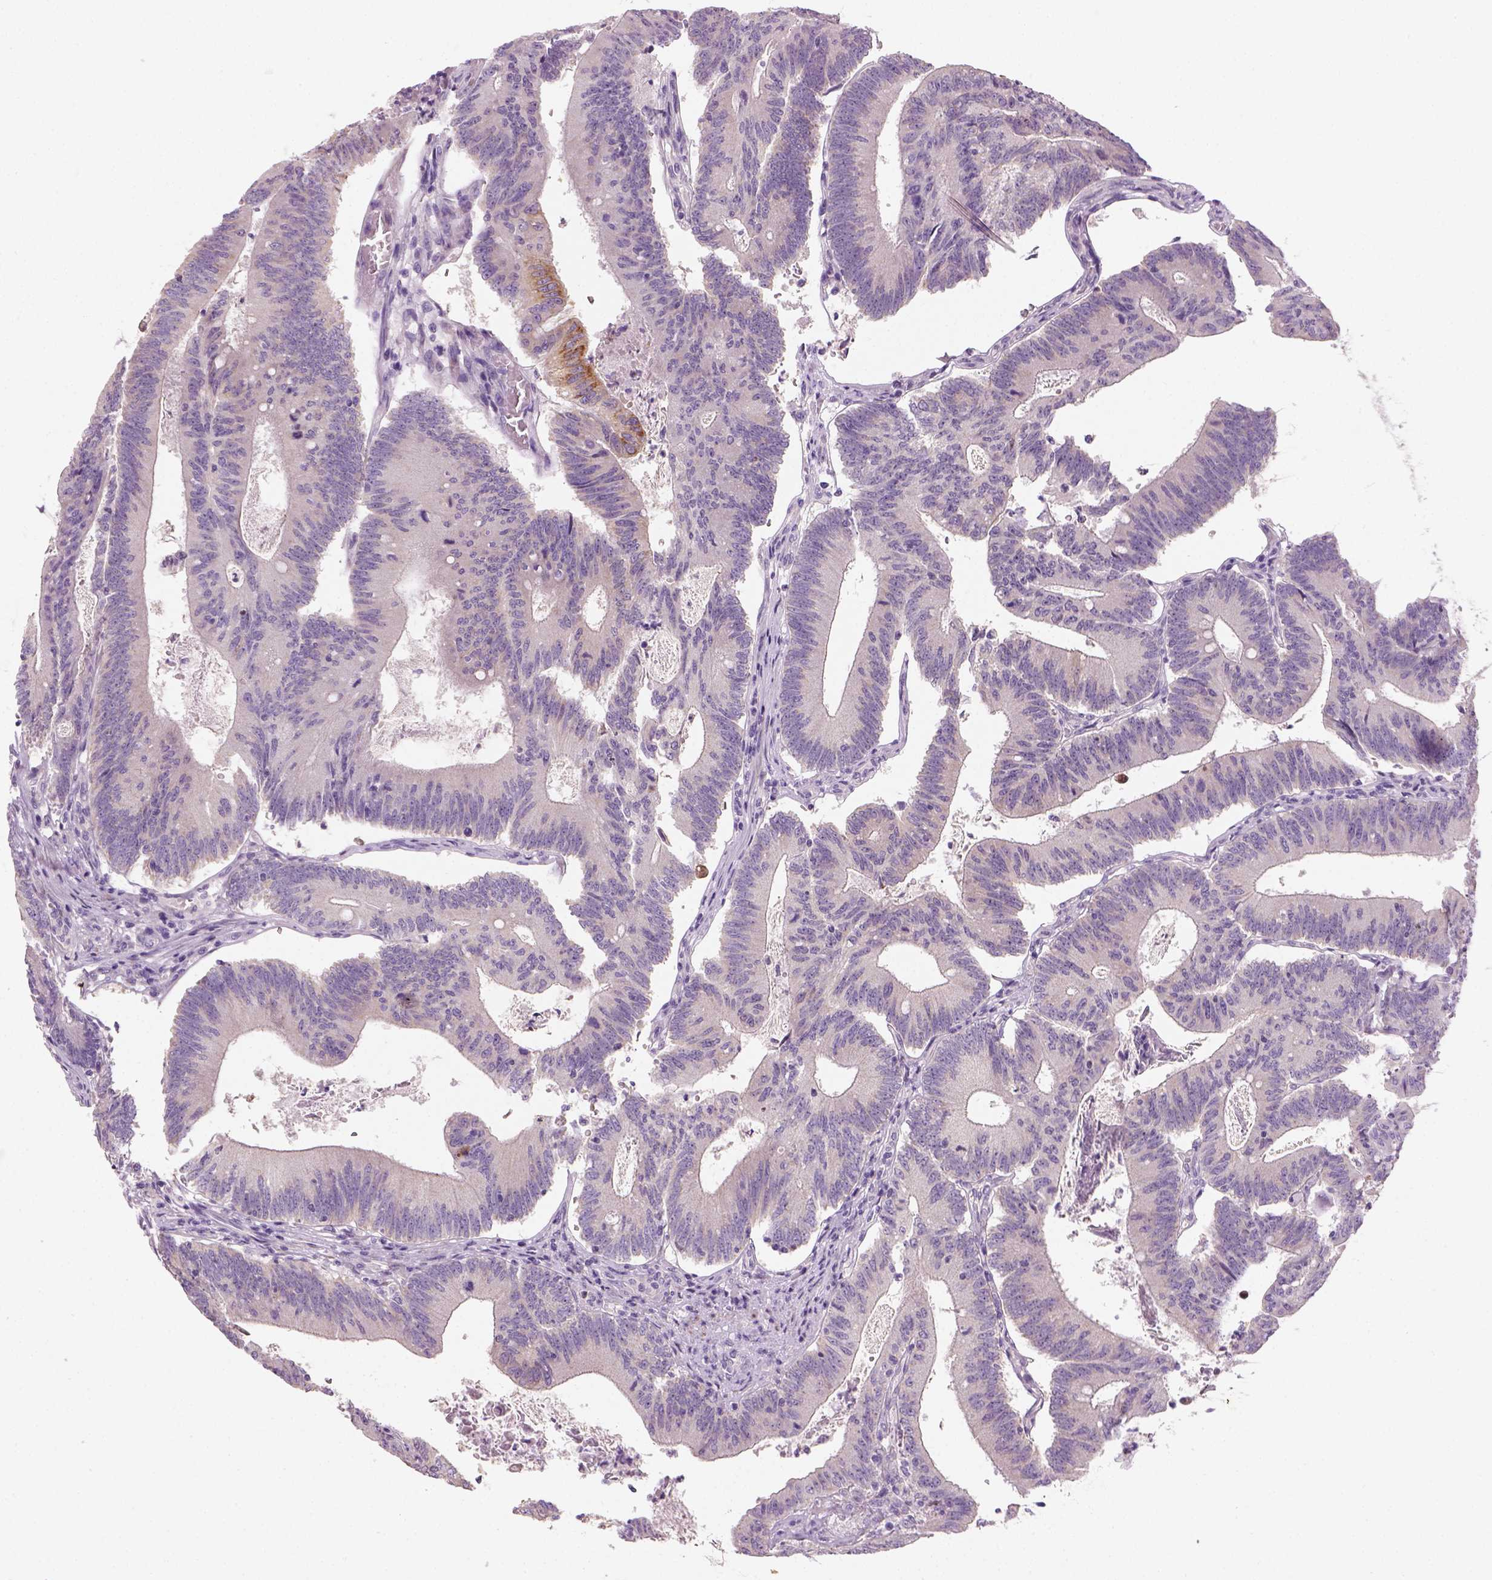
{"staining": {"intensity": "moderate", "quantity": "<25%", "location": "cytoplasmic/membranous"}, "tissue": "colorectal cancer", "cell_type": "Tumor cells", "image_type": "cancer", "snomed": [{"axis": "morphology", "description": "Adenocarcinoma, NOS"}, {"axis": "topography", "description": "Colon"}], "caption": "IHC of human colorectal adenocarcinoma demonstrates low levels of moderate cytoplasmic/membranous expression in approximately <25% of tumor cells.", "gene": "NUDT6", "patient": {"sex": "female", "age": 70}}